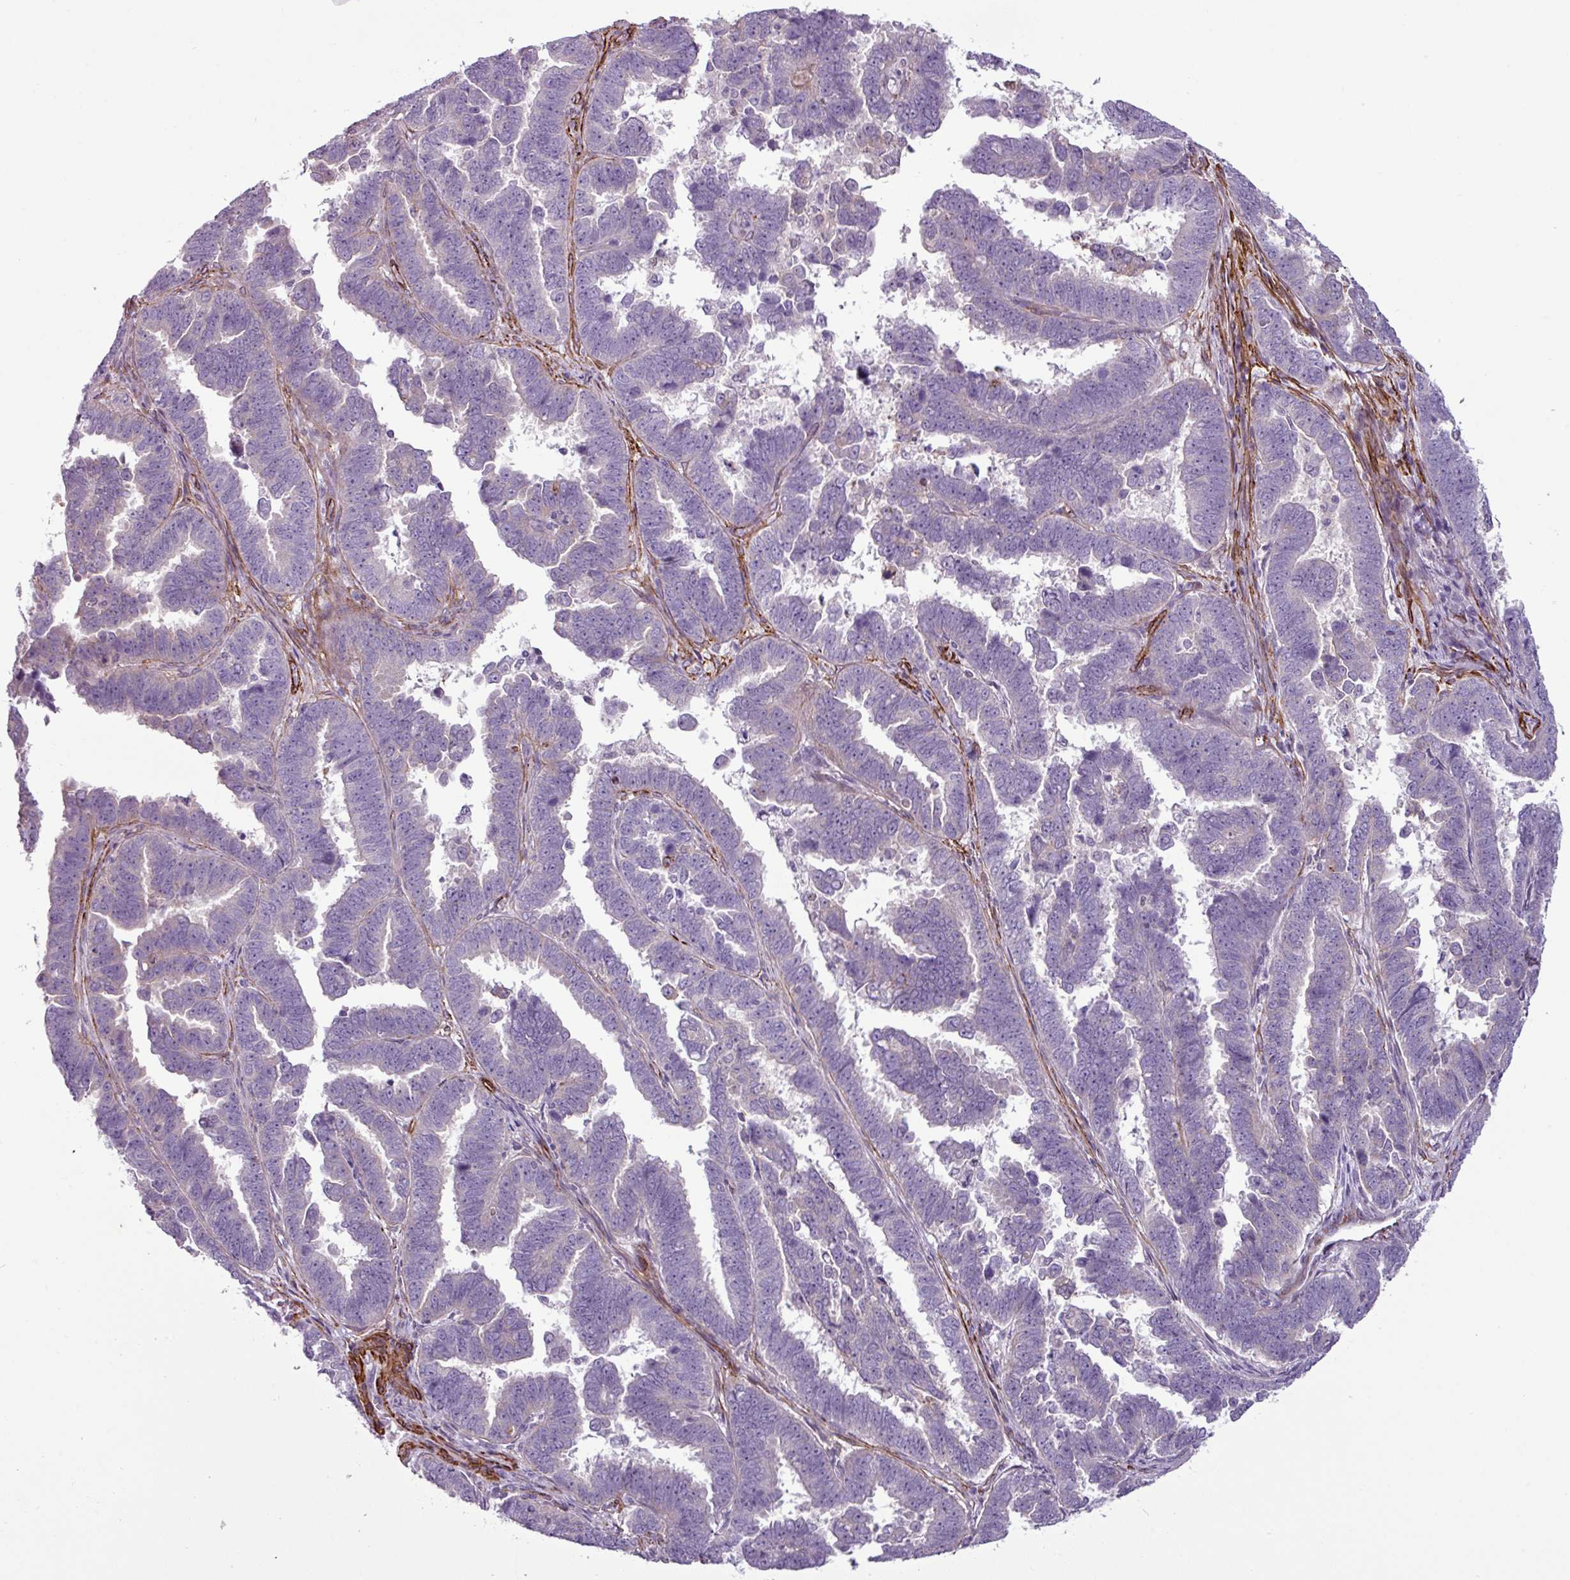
{"staining": {"intensity": "negative", "quantity": "none", "location": "none"}, "tissue": "endometrial cancer", "cell_type": "Tumor cells", "image_type": "cancer", "snomed": [{"axis": "morphology", "description": "Adenocarcinoma, NOS"}, {"axis": "topography", "description": "Endometrium"}], "caption": "High power microscopy micrograph of an immunohistochemistry (IHC) photomicrograph of adenocarcinoma (endometrial), revealing no significant positivity in tumor cells.", "gene": "ATP10A", "patient": {"sex": "female", "age": 75}}